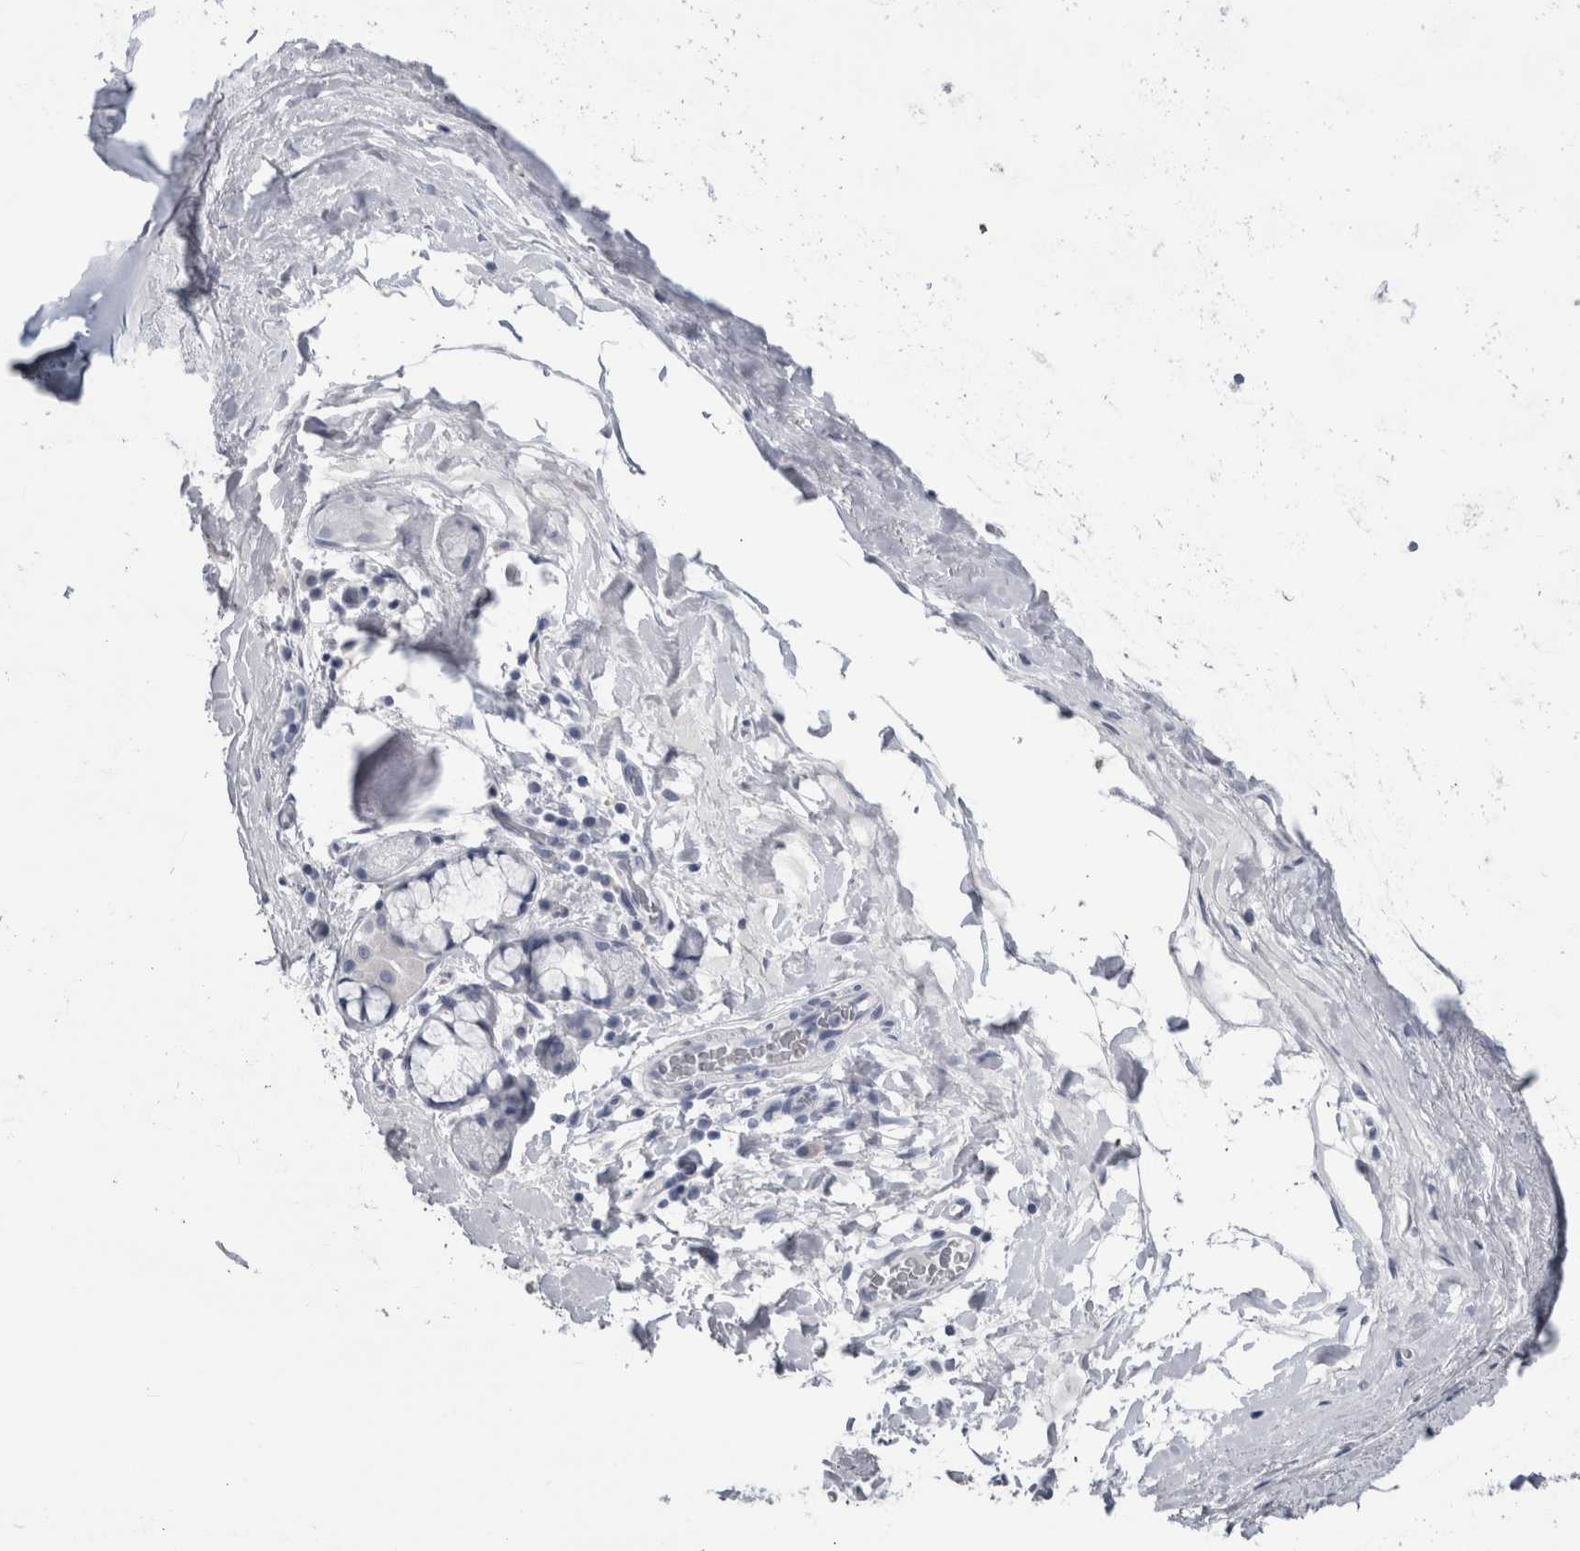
{"staining": {"intensity": "negative", "quantity": "none", "location": "none"}, "tissue": "adipose tissue", "cell_type": "Adipocytes", "image_type": "normal", "snomed": [{"axis": "morphology", "description": "Normal tissue, NOS"}, {"axis": "topography", "description": "Cartilage tissue"}], "caption": "The image exhibits no staining of adipocytes in unremarkable adipose tissue. (DAB IHC with hematoxylin counter stain).", "gene": "PTH", "patient": {"sex": "female", "age": 63}}